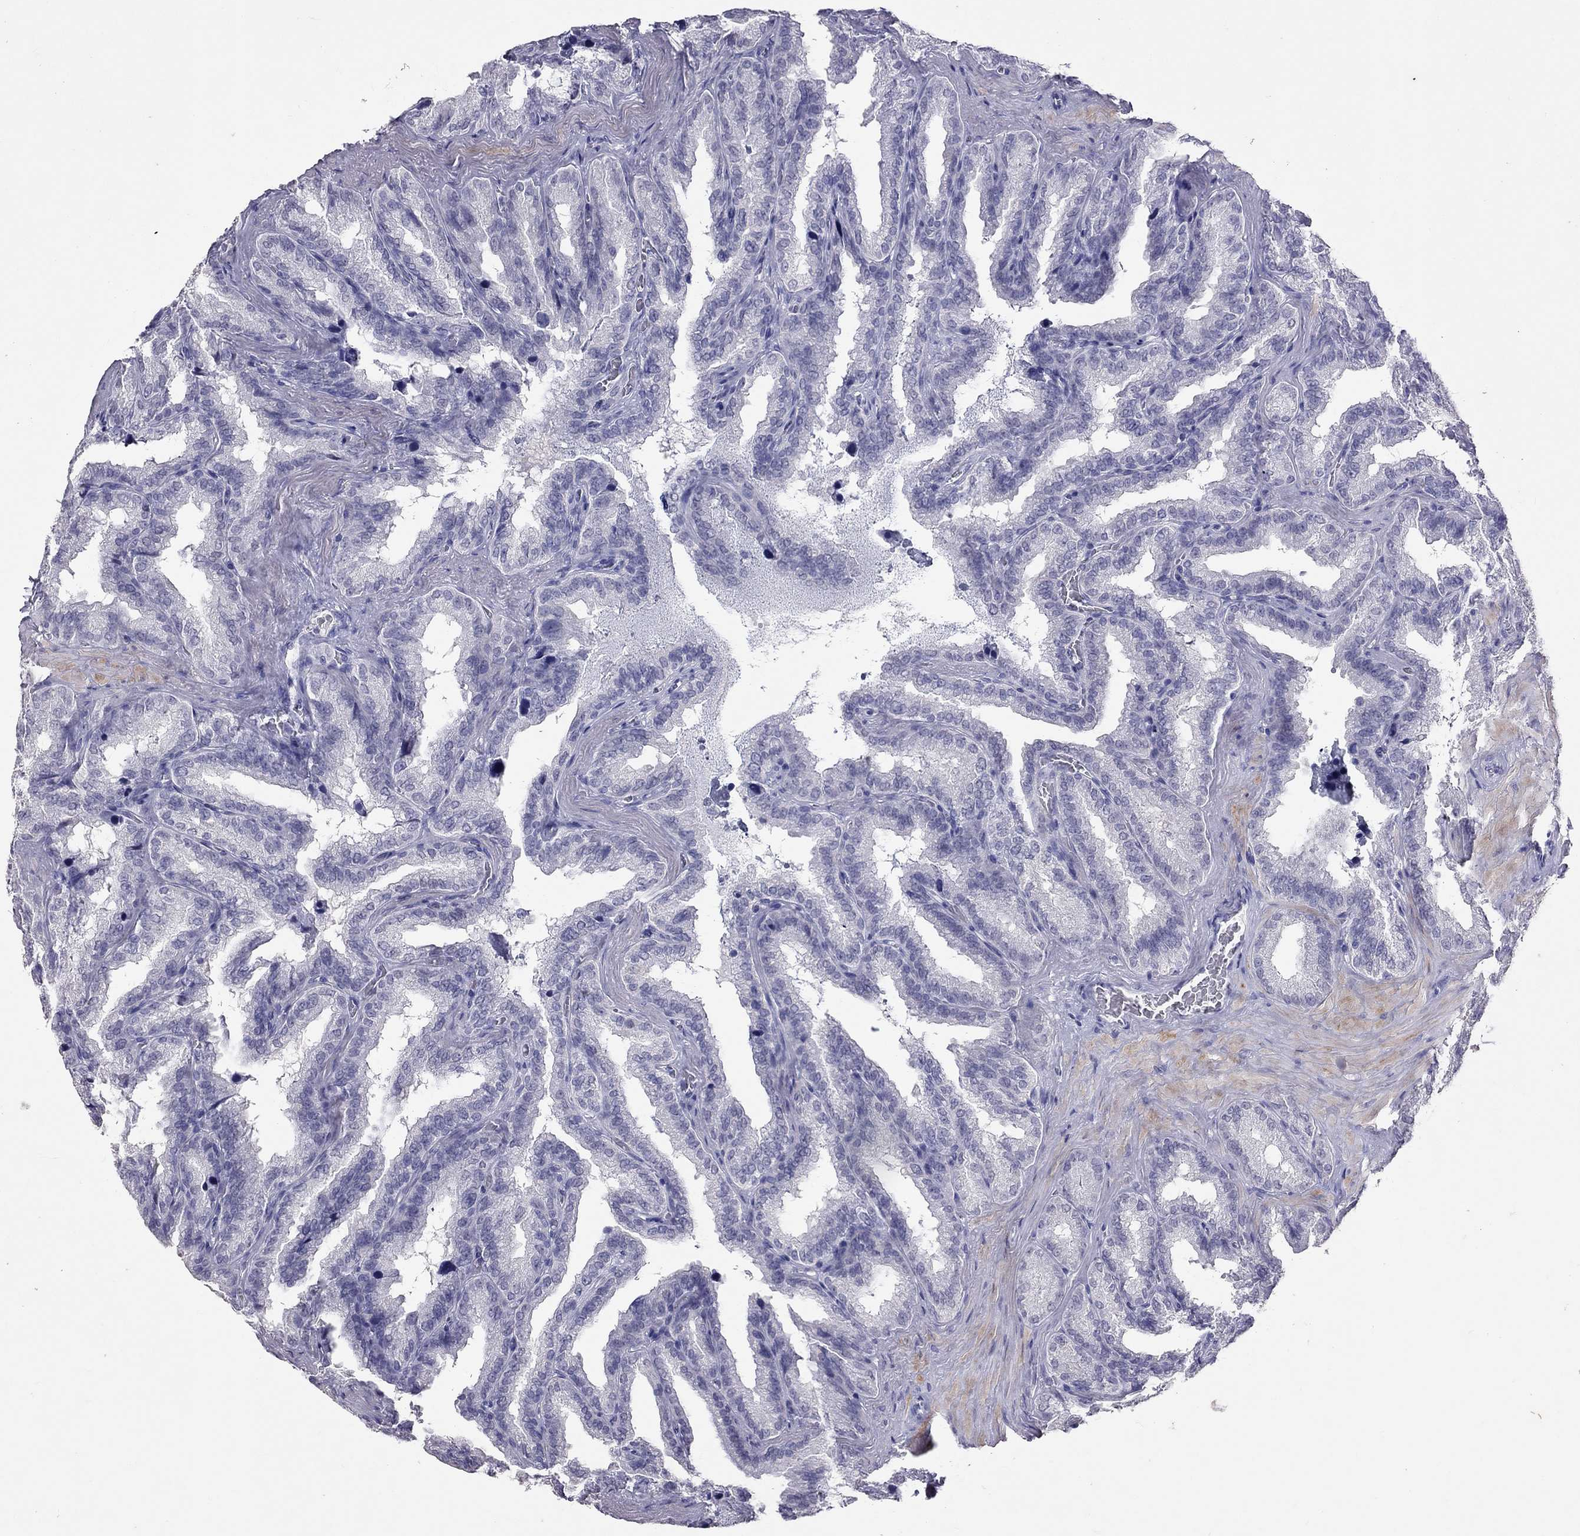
{"staining": {"intensity": "negative", "quantity": "none", "location": "none"}, "tissue": "seminal vesicle", "cell_type": "Glandular cells", "image_type": "normal", "snomed": [{"axis": "morphology", "description": "Normal tissue, NOS"}, {"axis": "topography", "description": "Seminal veicle"}], "caption": "This is a histopathology image of immunohistochemistry staining of unremarkable seminal vesicle, which shows no staining in glandular cells. (Immunohistochemistry, brightfield microscopy, high magnification).", "gene": "PSMB11", "patient": {"sex": "male", "age": 37}}